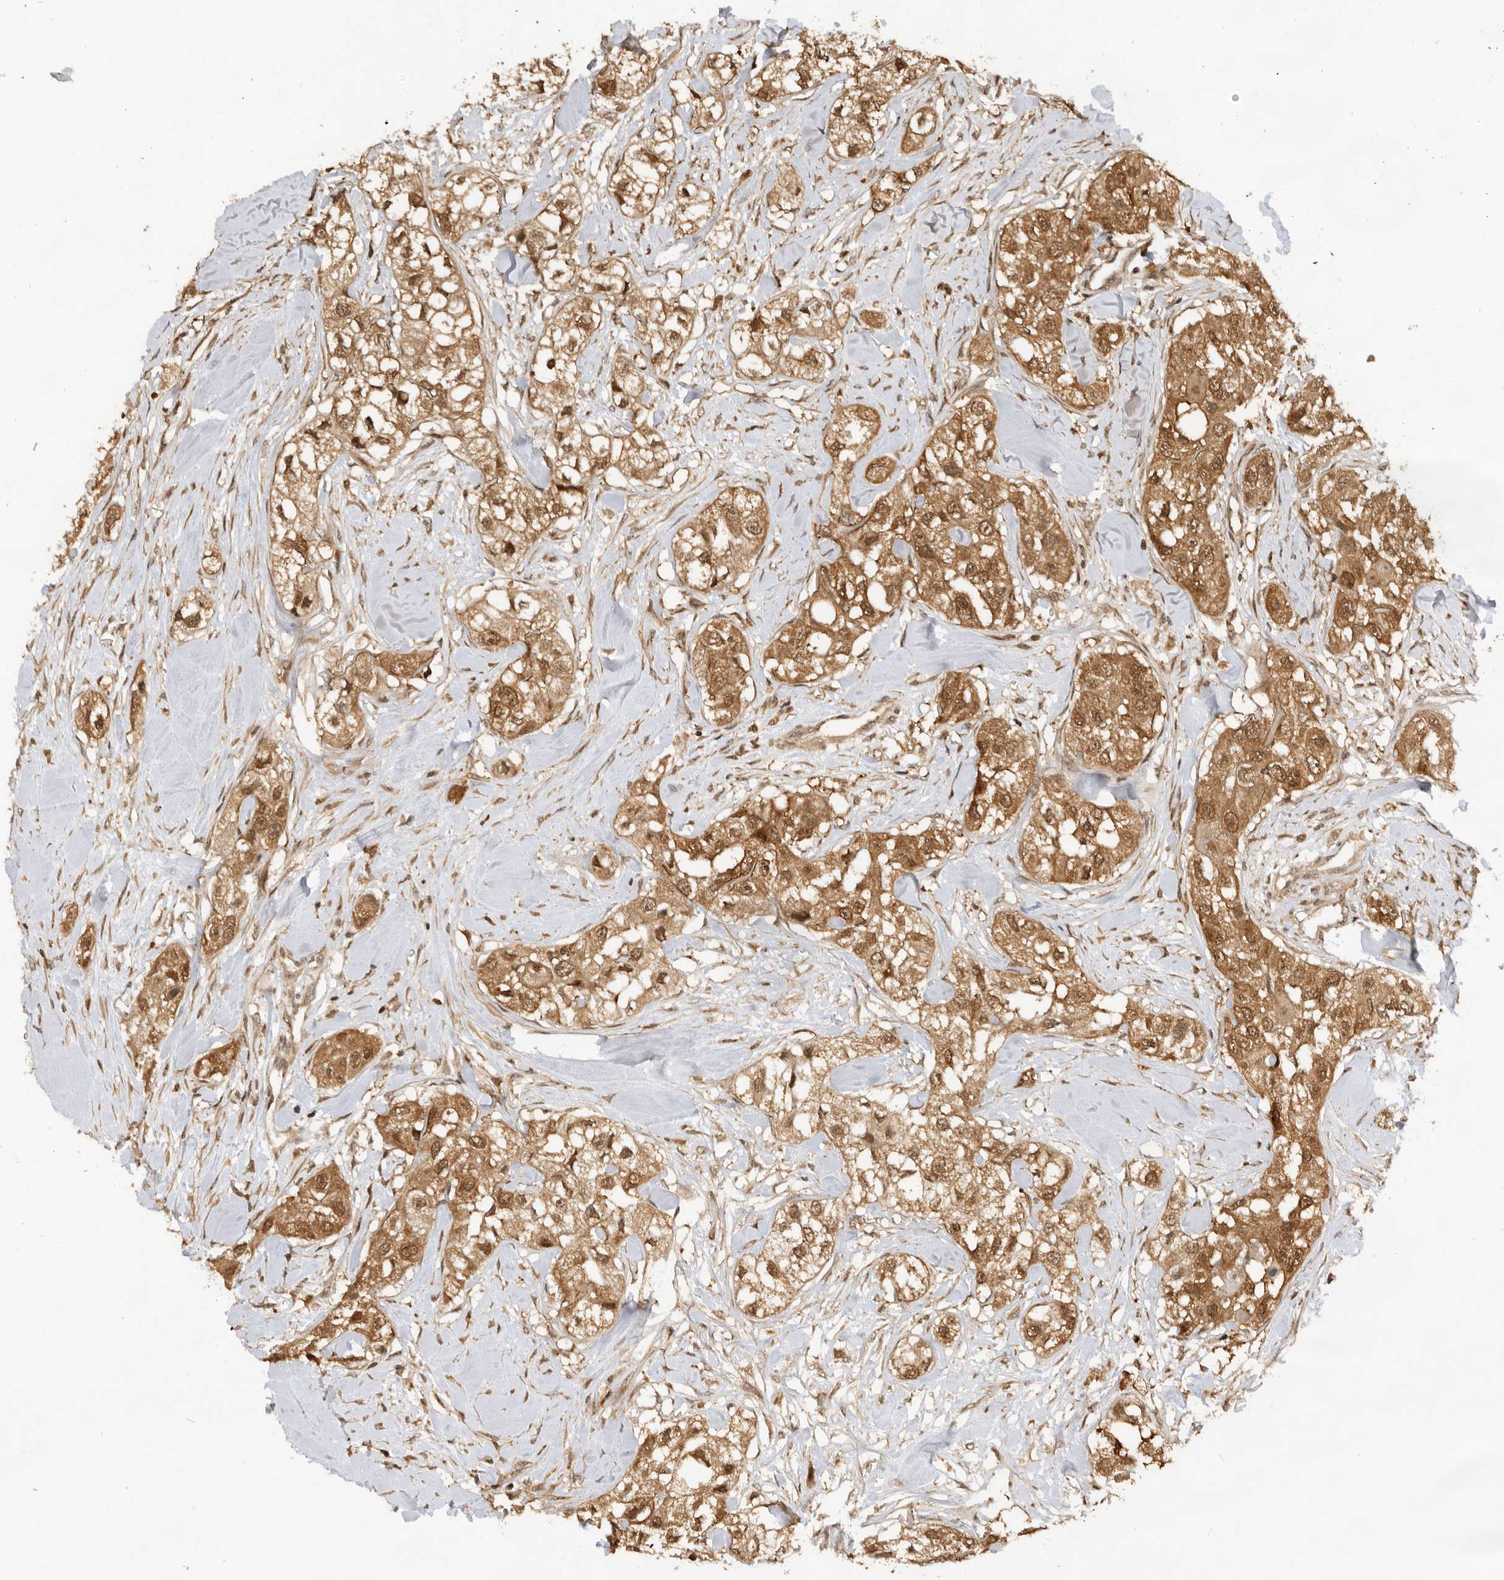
{"staining": {"intensity": "moderate", "quantity": ">75%", "location": "cytoplasmic/membranous,nuclear"}, "tissue": "head and neck cancer", "cell_type": "Tumor cells", "image_type": "cancer", "snomed": [{"axis": "morphology", "description": "Normal tissue, NOS"}, {"axis": "morphology", "description": "Squamous cell carcinoma, NOS"}, {"axis": "topography", "description": "Skeletal muscle"}, {"axis": "topography", "description": "Head-Neck"}], "caption": "Tumor cells demonstrate medium levels of moderate cytoplasmic/membranous and nuclear positivity in approximately >75% of cells in human head and neck cancer.", "gene": "ADPRS", "patient": {"sex": "male", "age": 51}}